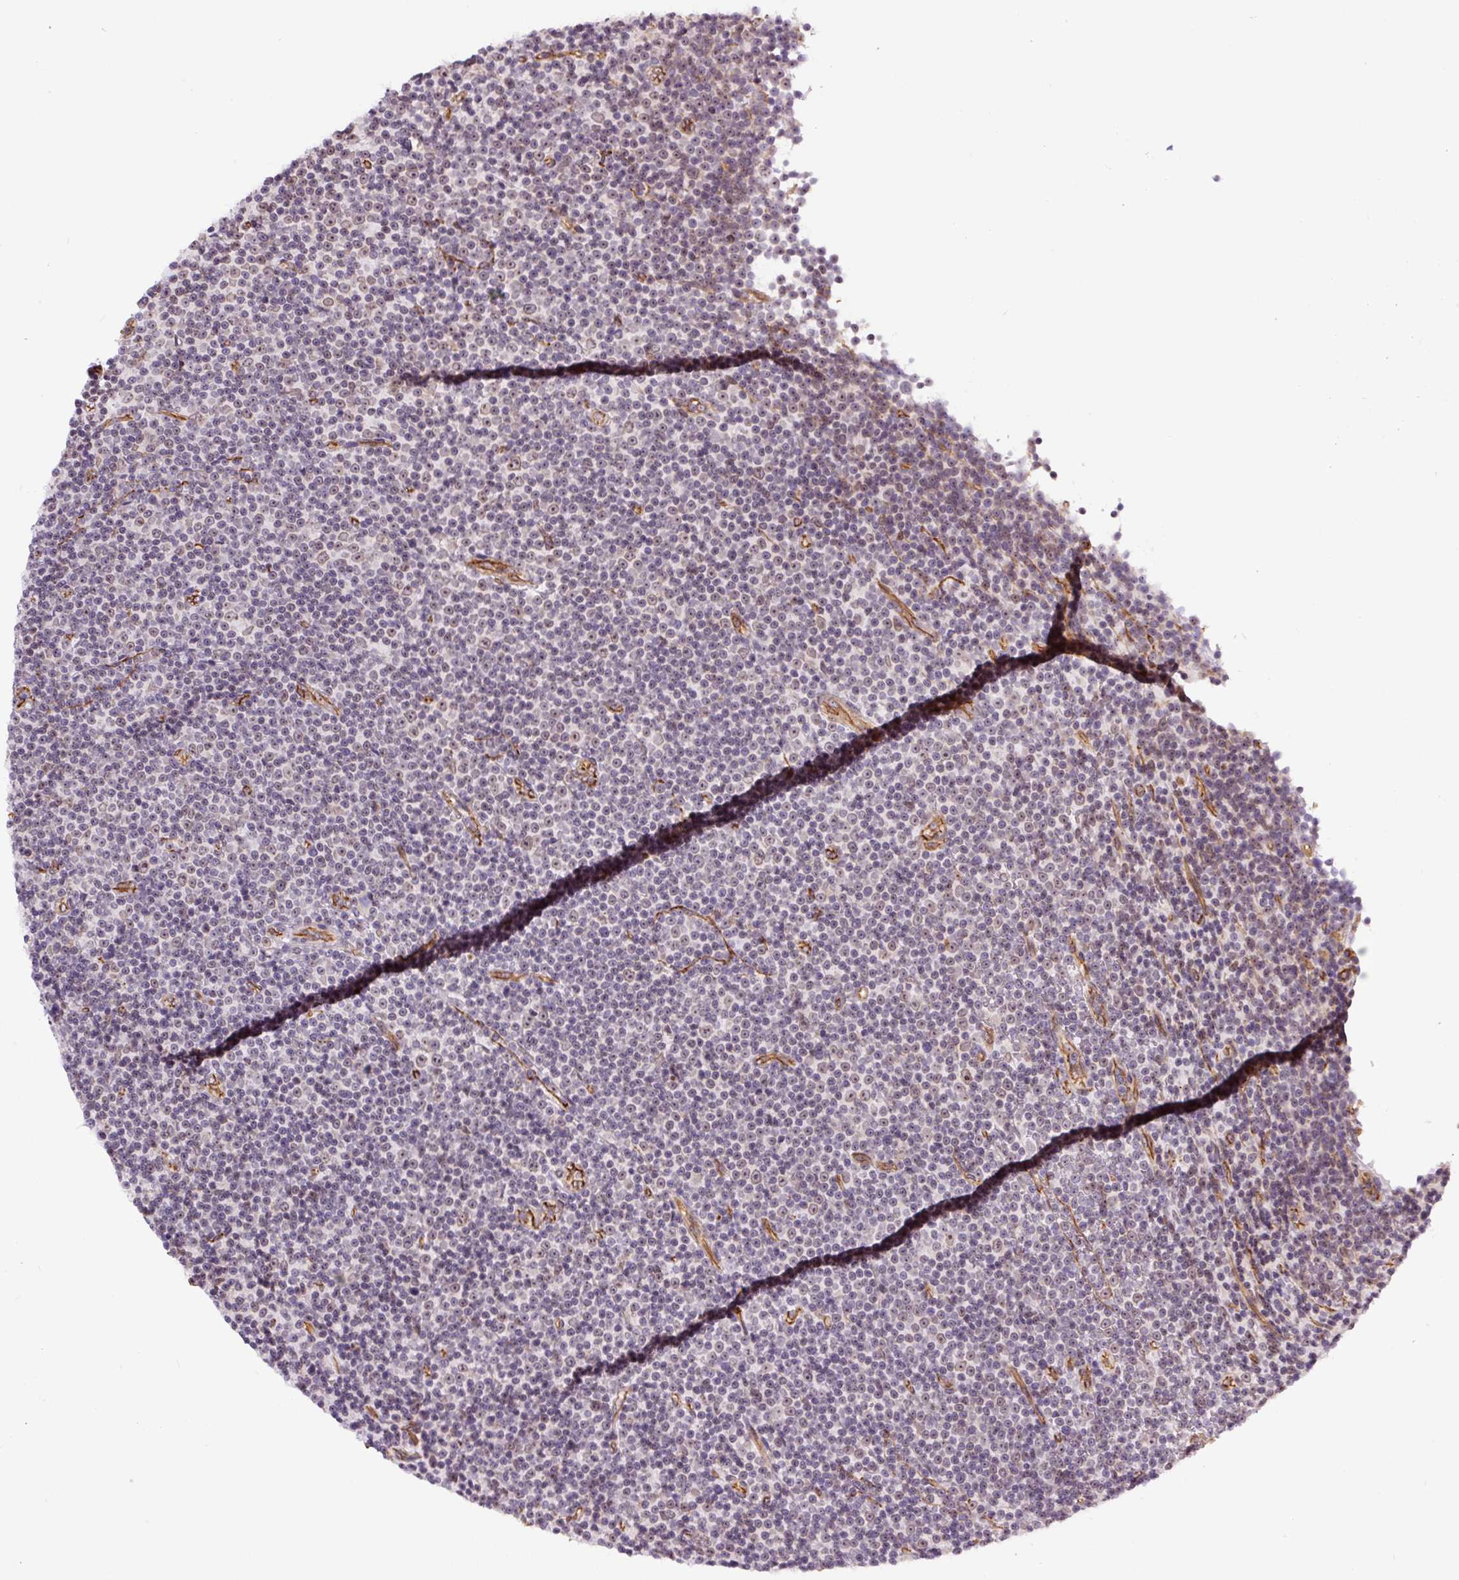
{"staining": {"intensity": "negative", "quantity": "none", "location": "none"}, "tissue": "lymphoma", "cell_type": "Tumor cells", "image_type": "cancer", "snomed": [{"axis": "morphology", "description": "Malignant lymphoma, non-Hodgkin's type, Low grade"}, {"axis": "topography", "description": "Lymph node"}], "caption": "A high-resolution histopathology image shows IHC staining of malignant lymphoma, non-Hodgkin's type (low-grade), which shows no significant staining in tumor cells.", "gene": "MYO5C", "patient": {"sex": "female", "age": 67}}